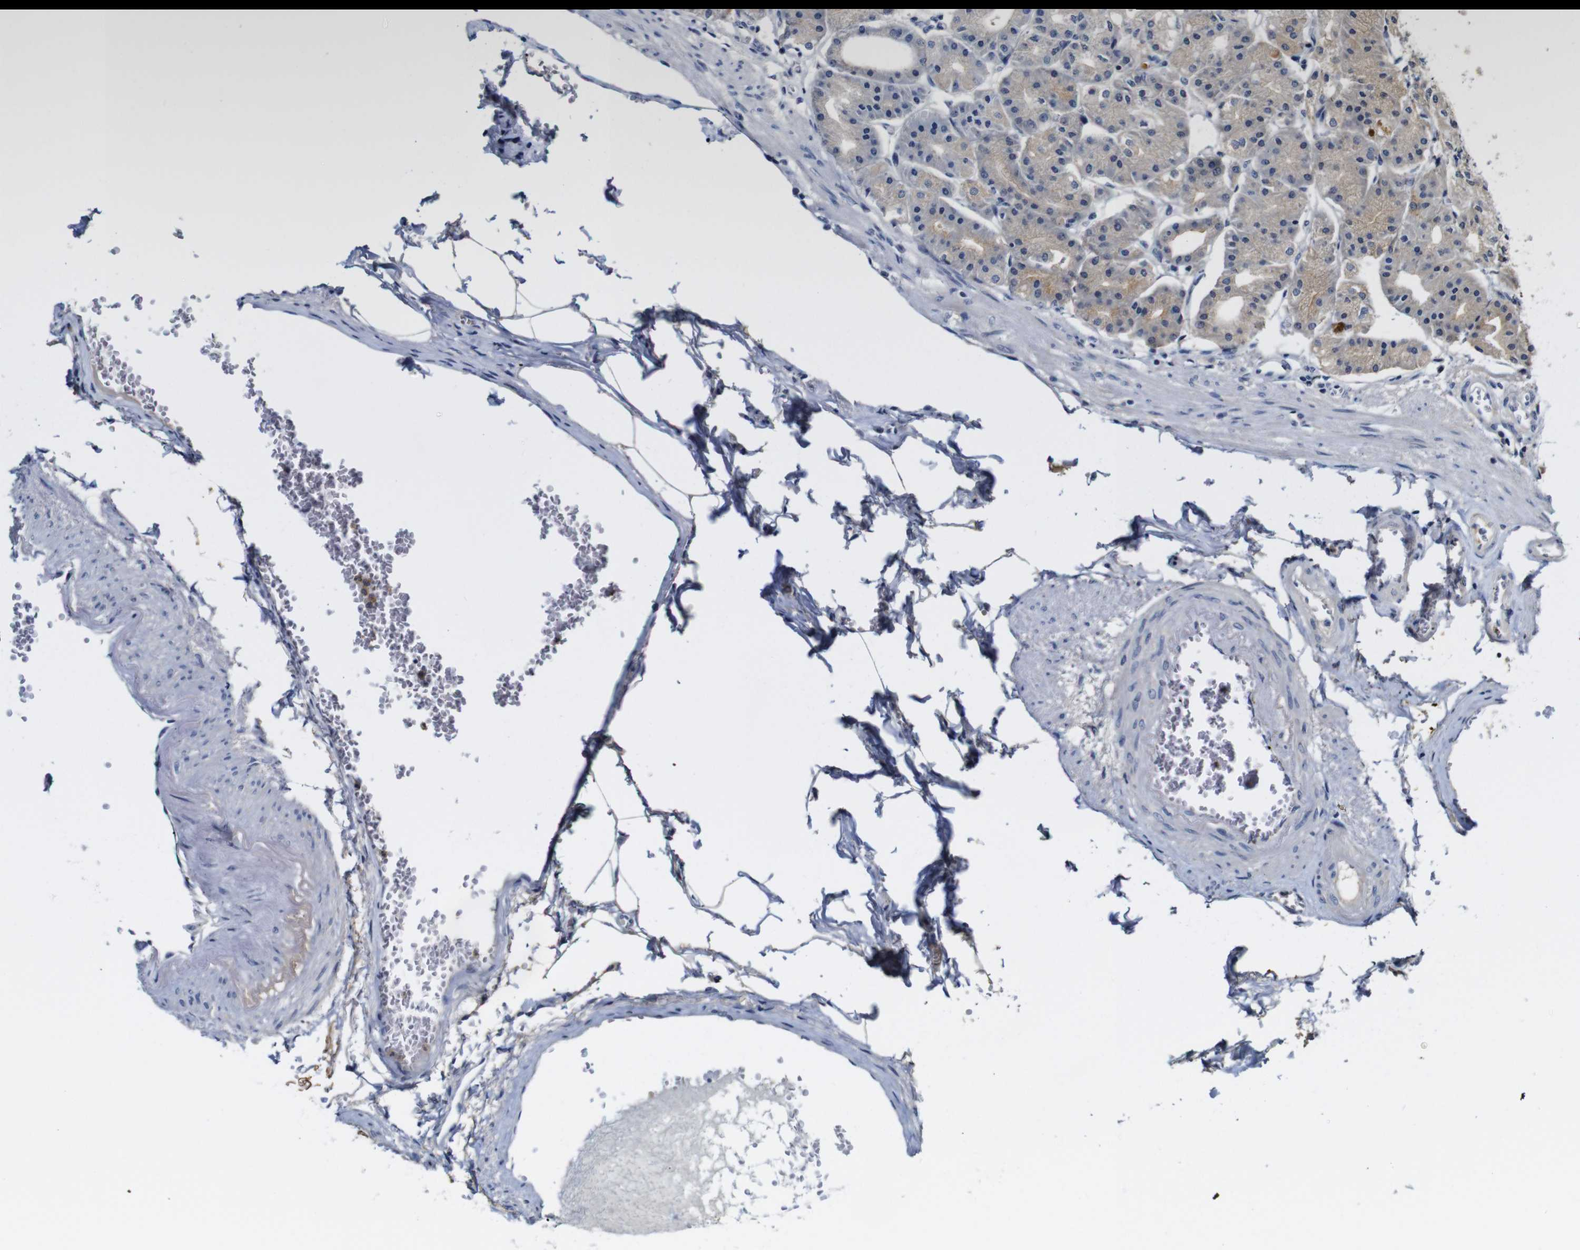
{"staining": {"intensity": "moderate", "quantity": ">75%", "location": "cytoplasmic/membranous"}, "tissue": "stomach", "cell_type": "Glandular cells", "image_type": "normal", "snomed": [{"axis": "morphology", "description": "Normal tissue, NOS"}, {"axis": "topography", "description": "Stomach, lower"}], "caption": "Approximately >75% of glandular cells in unremarkable stomach display moderate cytoplasmic/membranous protein positivity as visualized by brown immunohistochemical staining.", "gene": "NTRK3", "patient": {"sex": "male", "age": 71}}